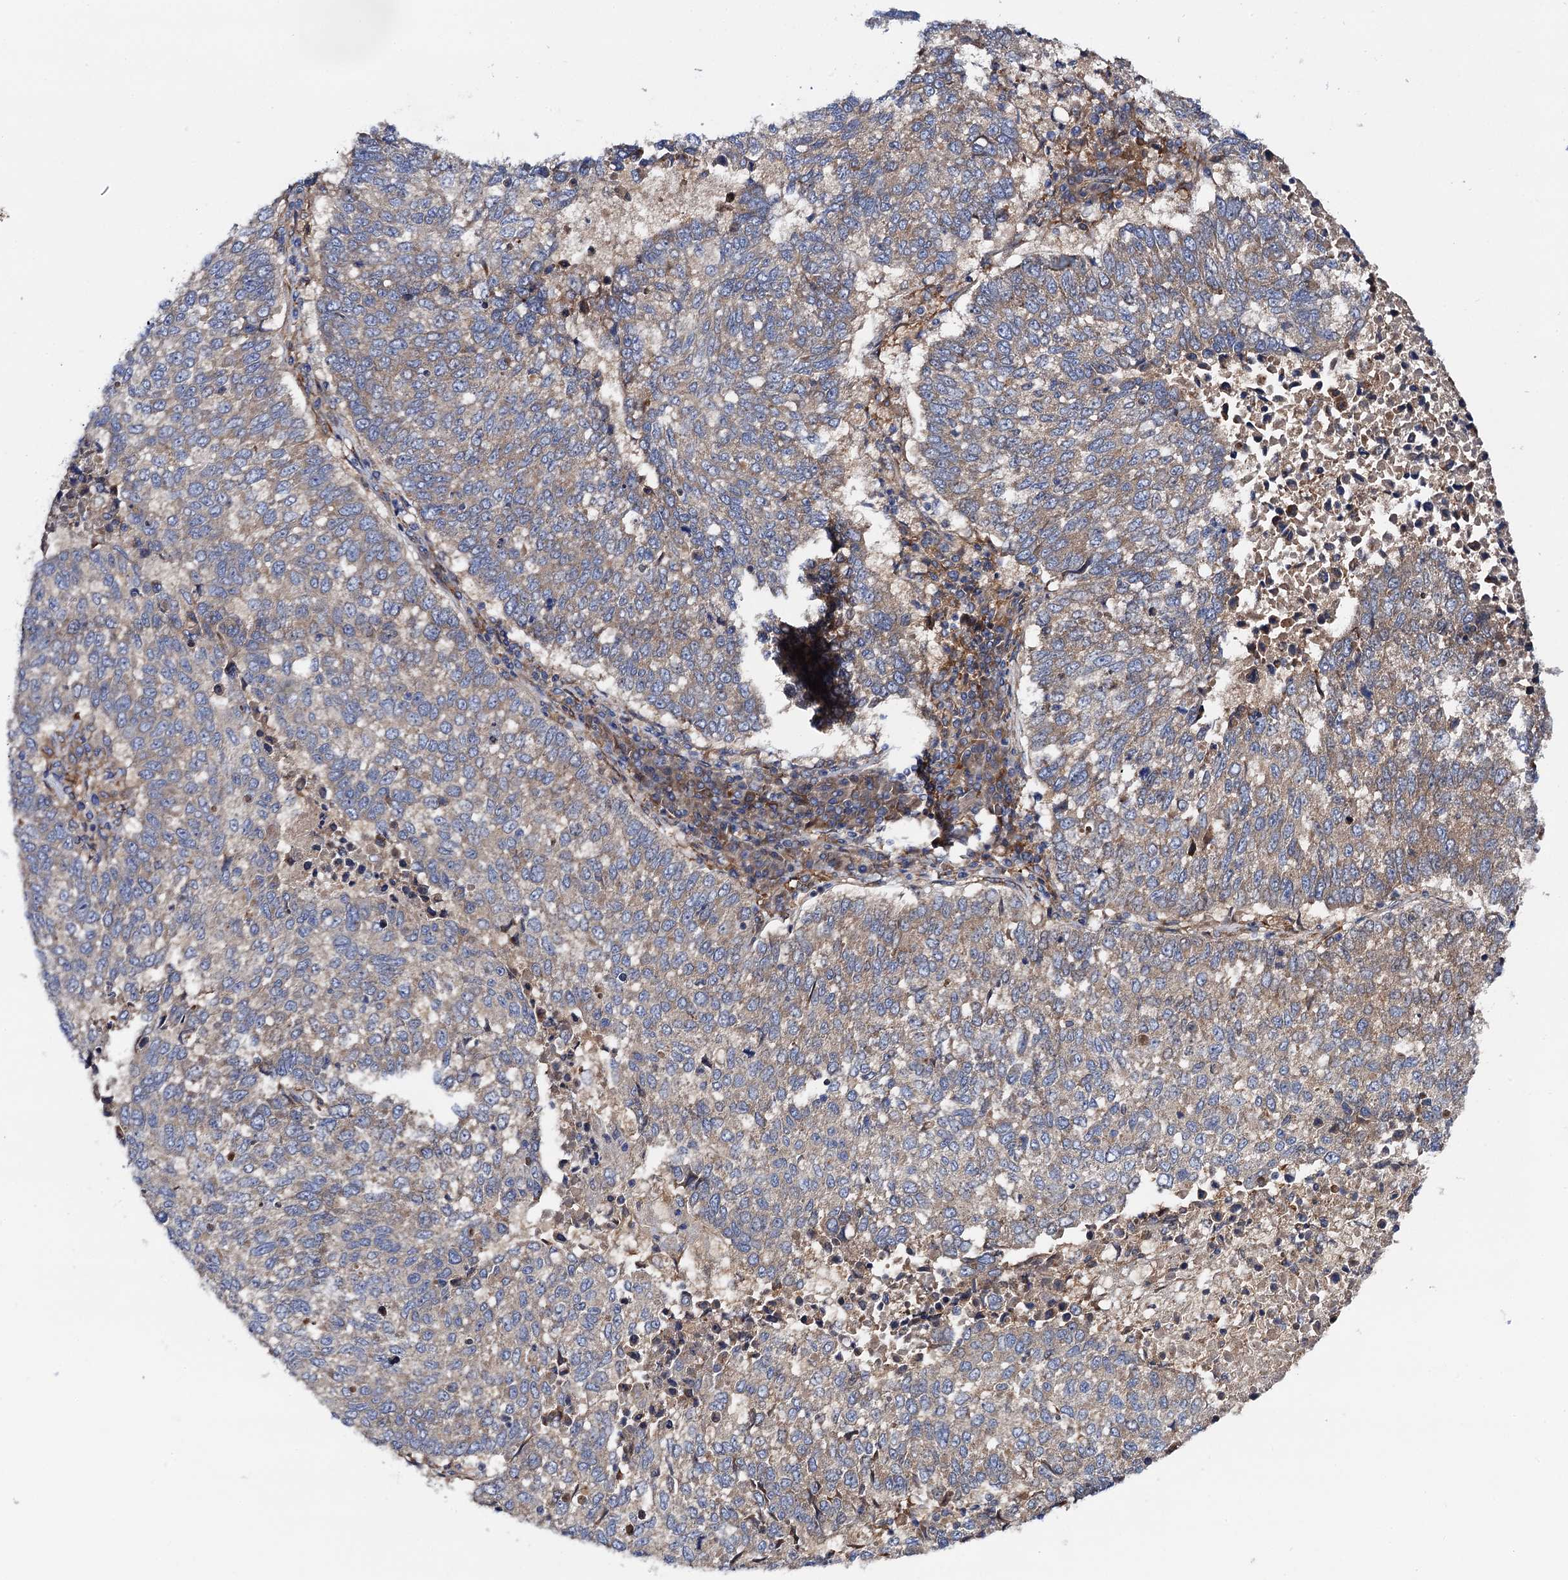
{"staining": {"intensity": "weak", "quantity": "25%-75%", "location": "cytoplasmic/membranous"}, "tissue": "lung cancer", "cell_type": "Tumor cells", "image_type": "cancer", "snomed": [{"axis": "morphology", "description": "Squamous cell carcinoma, NOS"}, {"axis": "topography", "description": "Lung"}], "caption": "High-magnification brightfield microscopy of squamous cell carcinoma (lung) stained with DAB (brown) and counterstained with hematoxylin (blue). tumor cells exhibit weak cytoplasmic/membranous expression is present in about25%-75% of cells. The protein is stained brown, and the nuclei are stained in blue (DAB IHC with brightfield microscopy, high magnification).", "gene": "MRPL48", "patient": {"sex": "male", "age": 73}}